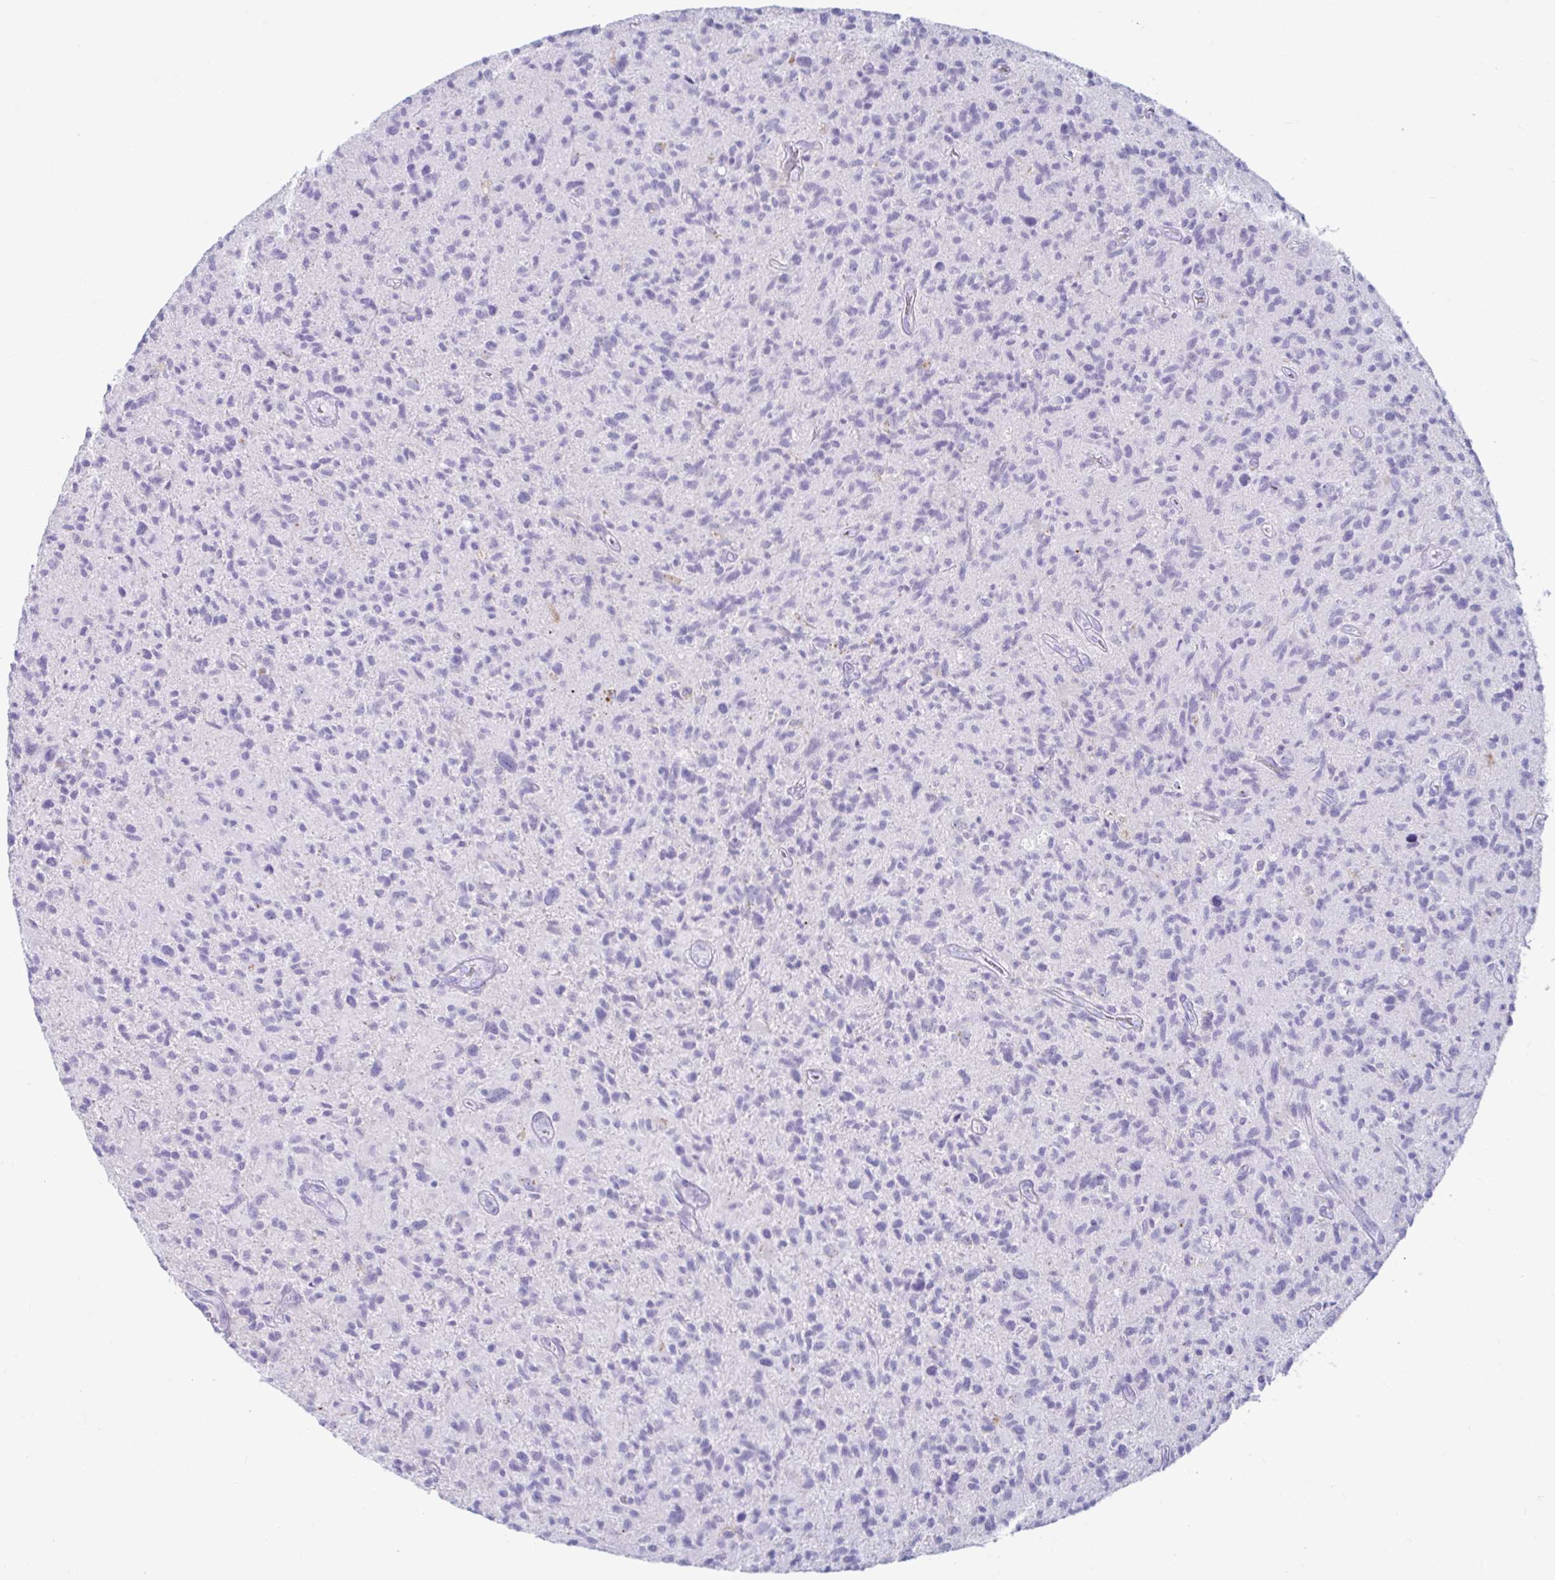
{"staining": {"intensity": "negative", "quantity": "none", "location": "none"}, "tissue": "glioma", "cell_type": "Tumor cells", "image_type": "cancer", "snomed": [{"axis": "morphology", "description": "Glioma, malignant, High grade"}, {"axis": "topography", "description": "Brain"}], "caption": "The histopathology image displays no significant positivity in tumor cells of malignant glioma (high-grade).", "gene": "ERICH6", "patient": {"sex": "female", "age": 70}}